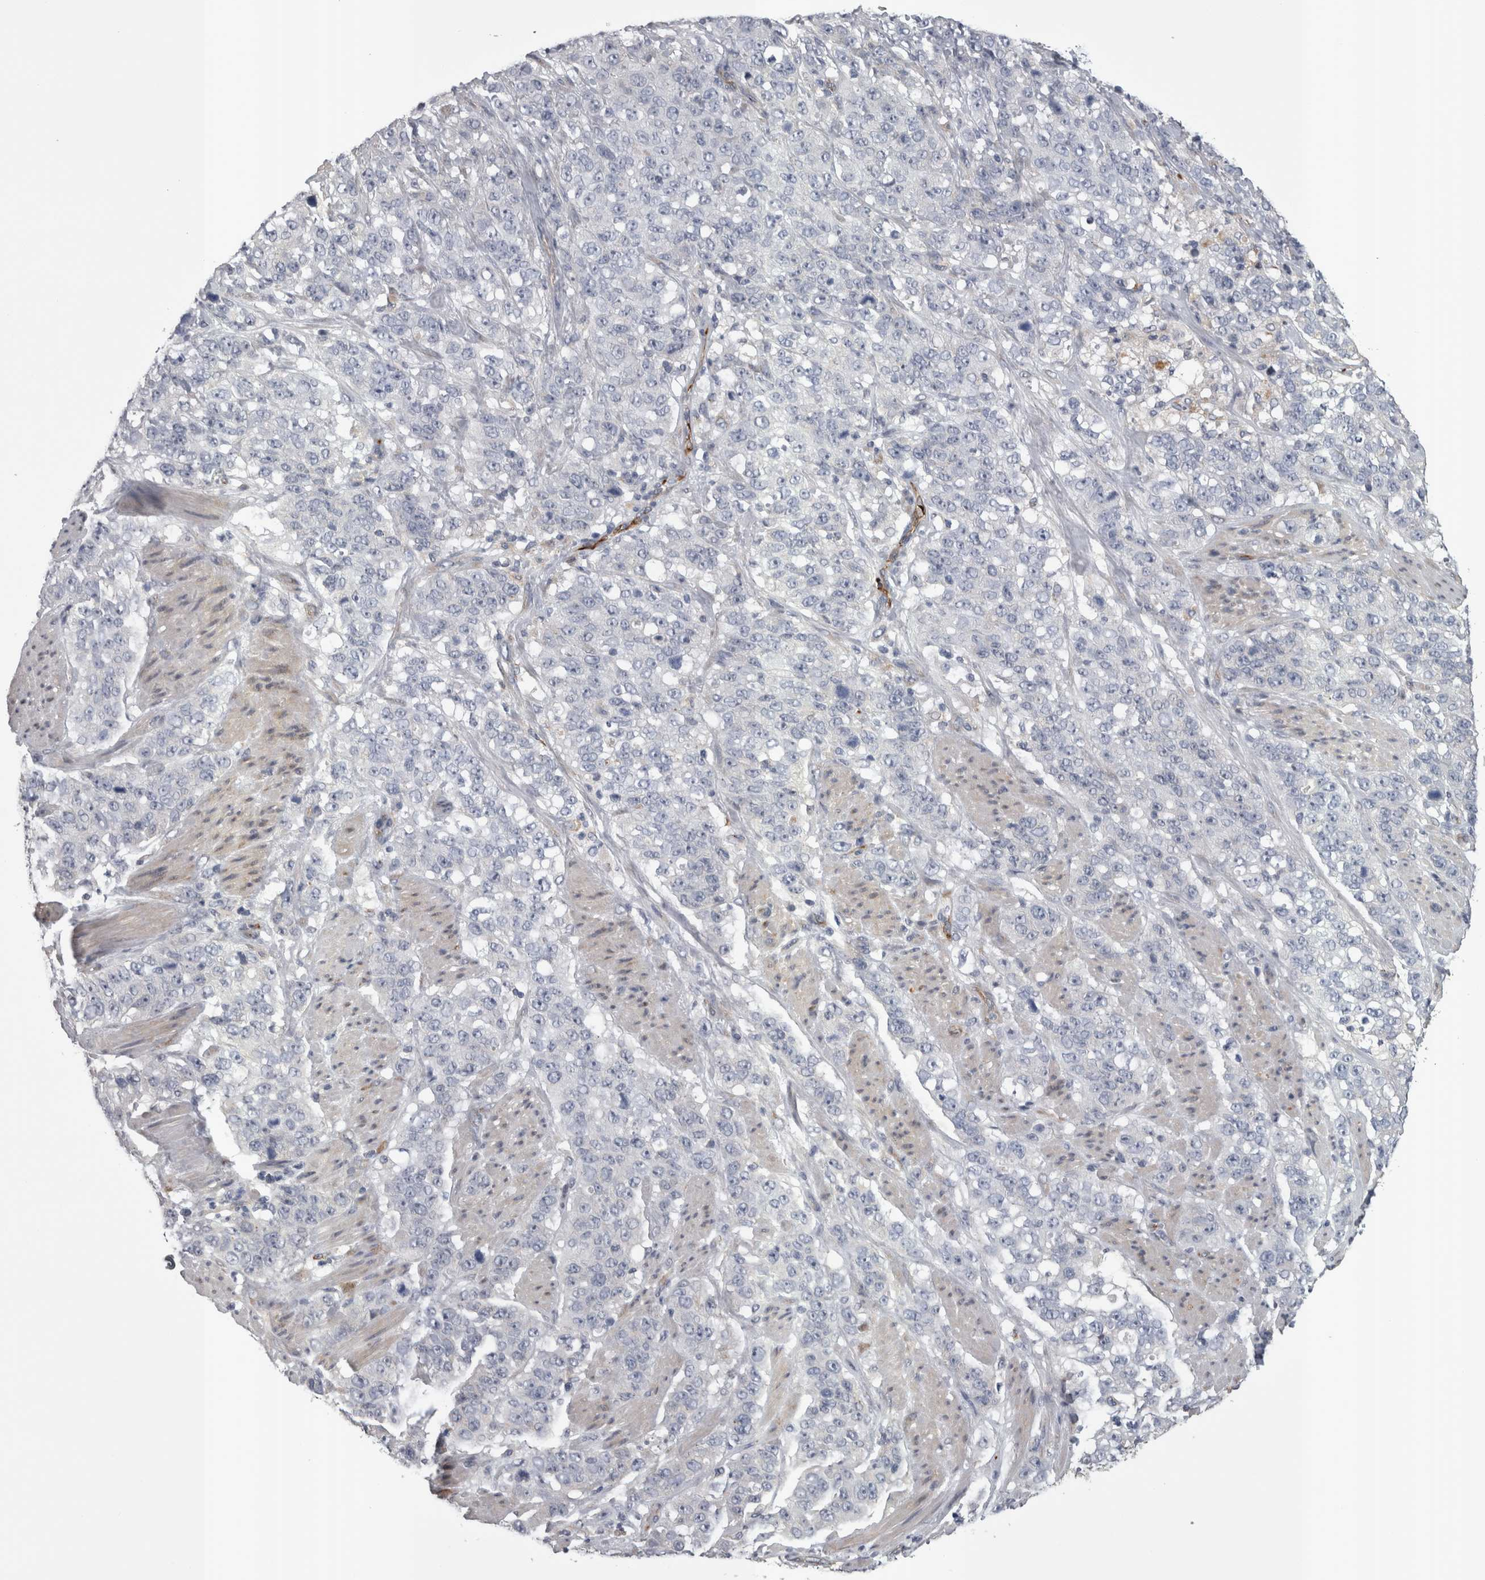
{"staining": {"intensity": "negative", "quantity": "none", "location": "none"}, "tissue": "stomach cancer", "cell_type": "Tumor cells", "image_type": "cancer", "snomed": [{"axis": "morphology", "description": "Adenocarcinoma, NOS"}, {"axis": "topography", "description": "Stomach"}], "caption": "Protein analysis of stomach cancer exhibits no significant positivity in tumor cells. (DAB (3,3'-diaminobenzidine) IHC visualized using brightfield microscopy, high magnification).", "gene": "STC1", "patient": {"sex": "male", "age": 48}}